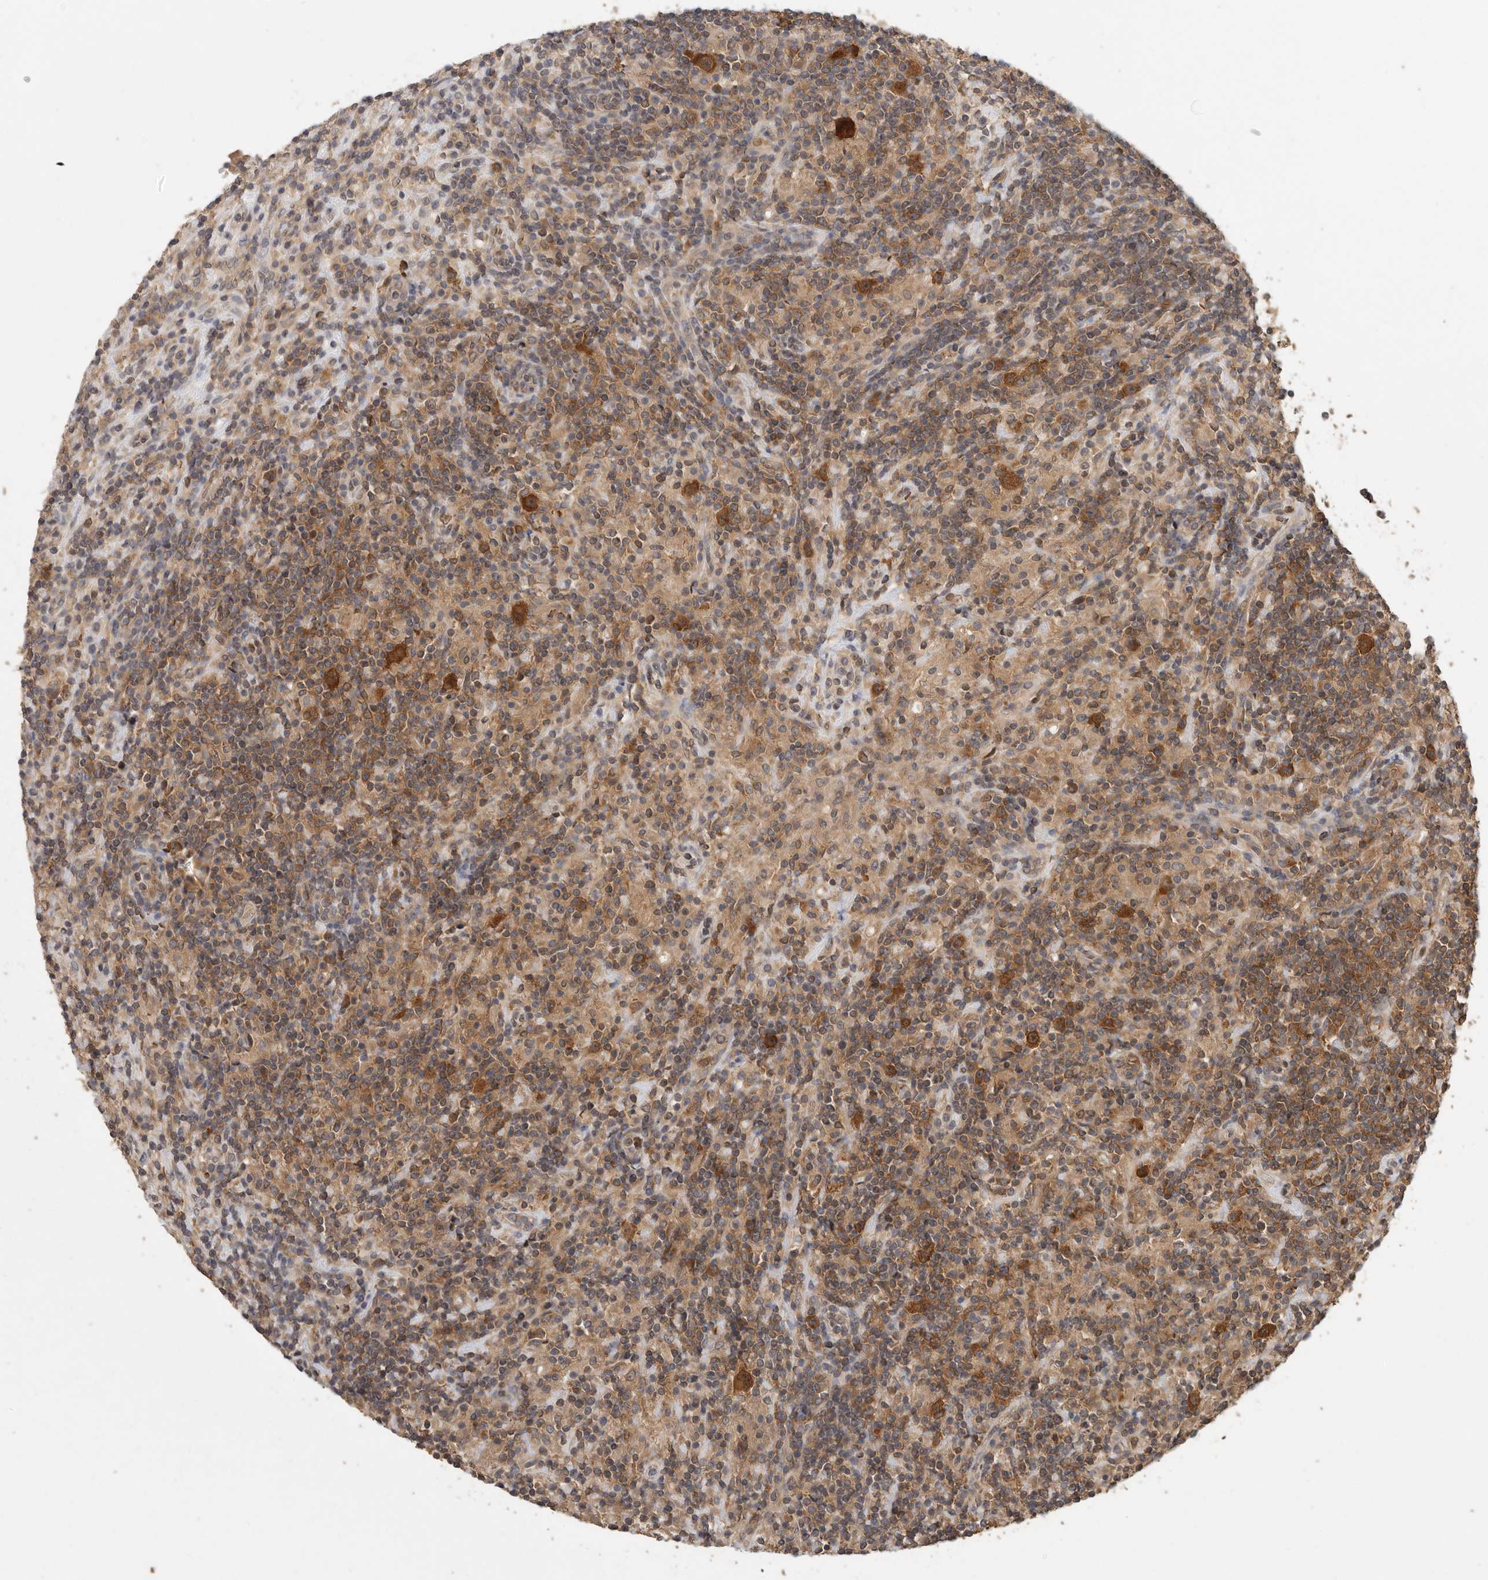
{"staining": {"intensity": "strong", "quantity": ">75%", "location": "cytoplasmic/membranous,nuclear"}, "tissue": "lymphoma", "cell_type": "Tumor cells", "image_type": "cancer", "snomed": [{"axis": "morphology", "description": "Hodgkin's disease, NOS"}, {"axis": "topography", "description": "Lymph node"}], "caption": "Protein staining exhibits strong cytoplasmic/membranous and nuclear staining in about >75% of tumor cells in lymphoma.", "gene": "CCT8", "patient": {"sex": "male", "age": 70}}